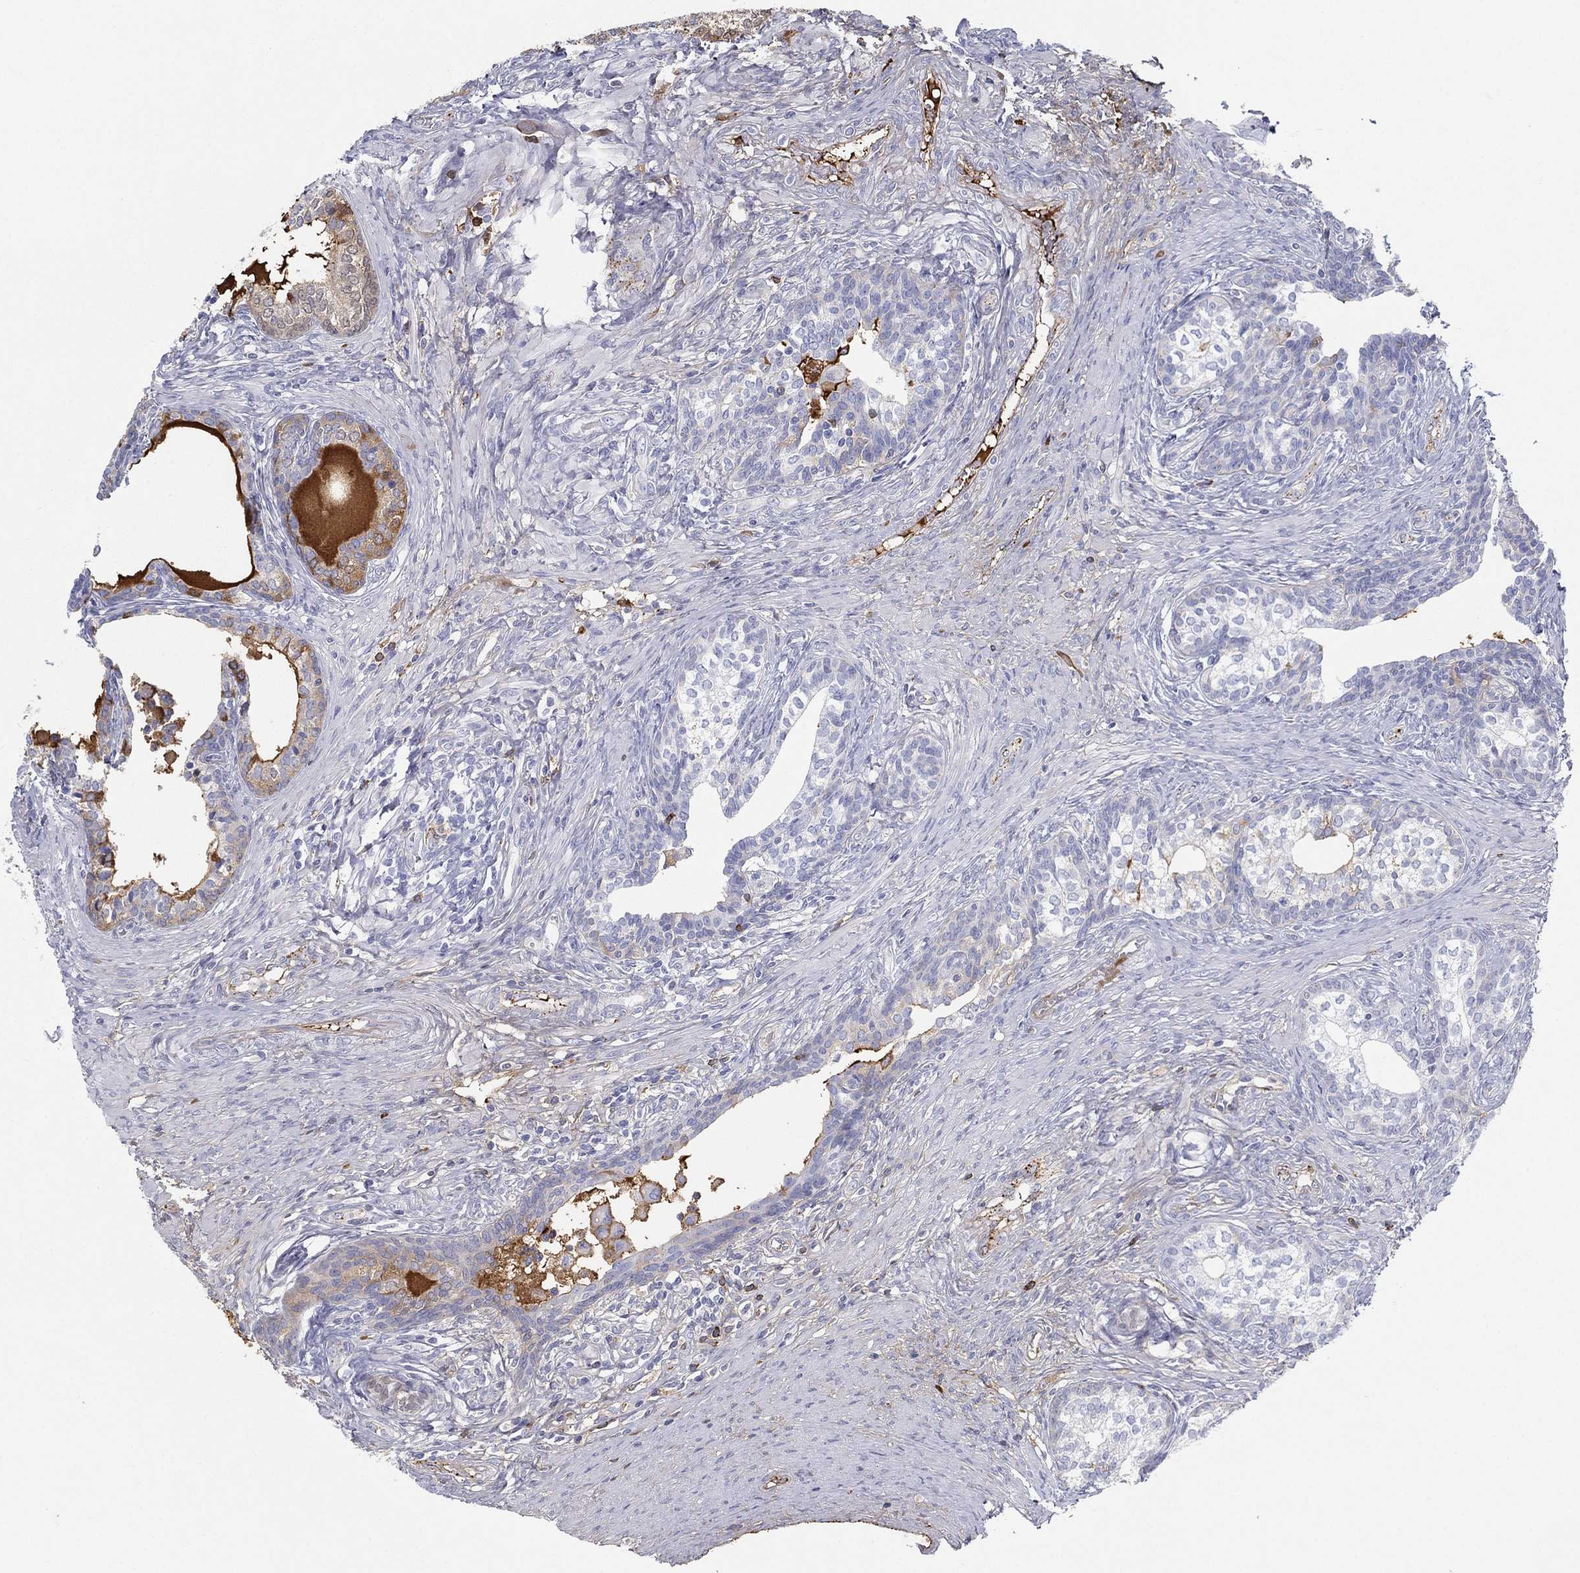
{"staining": {"intensity": "weak", "quantity": "<25%", "location": "cytoplasmic/membranous"}, "tissue": "prostate cancer", "cell_type": "Tumor cells", "image_type": "cancer", "snomed": [{"axis": "morphology", "description": "Adenocarcinoma, NOS"}, {"axis": "morphology", "description": "Adenocarcinoma, High grade"}, {"axis": "topography", "description": "Prostate"}], "caption": "This is an IHC histopathology image of prostate cancer. There is no expression in tumor cells.", "gene": "IFNB1", "patient": {"sex": "male", "age": 61}}